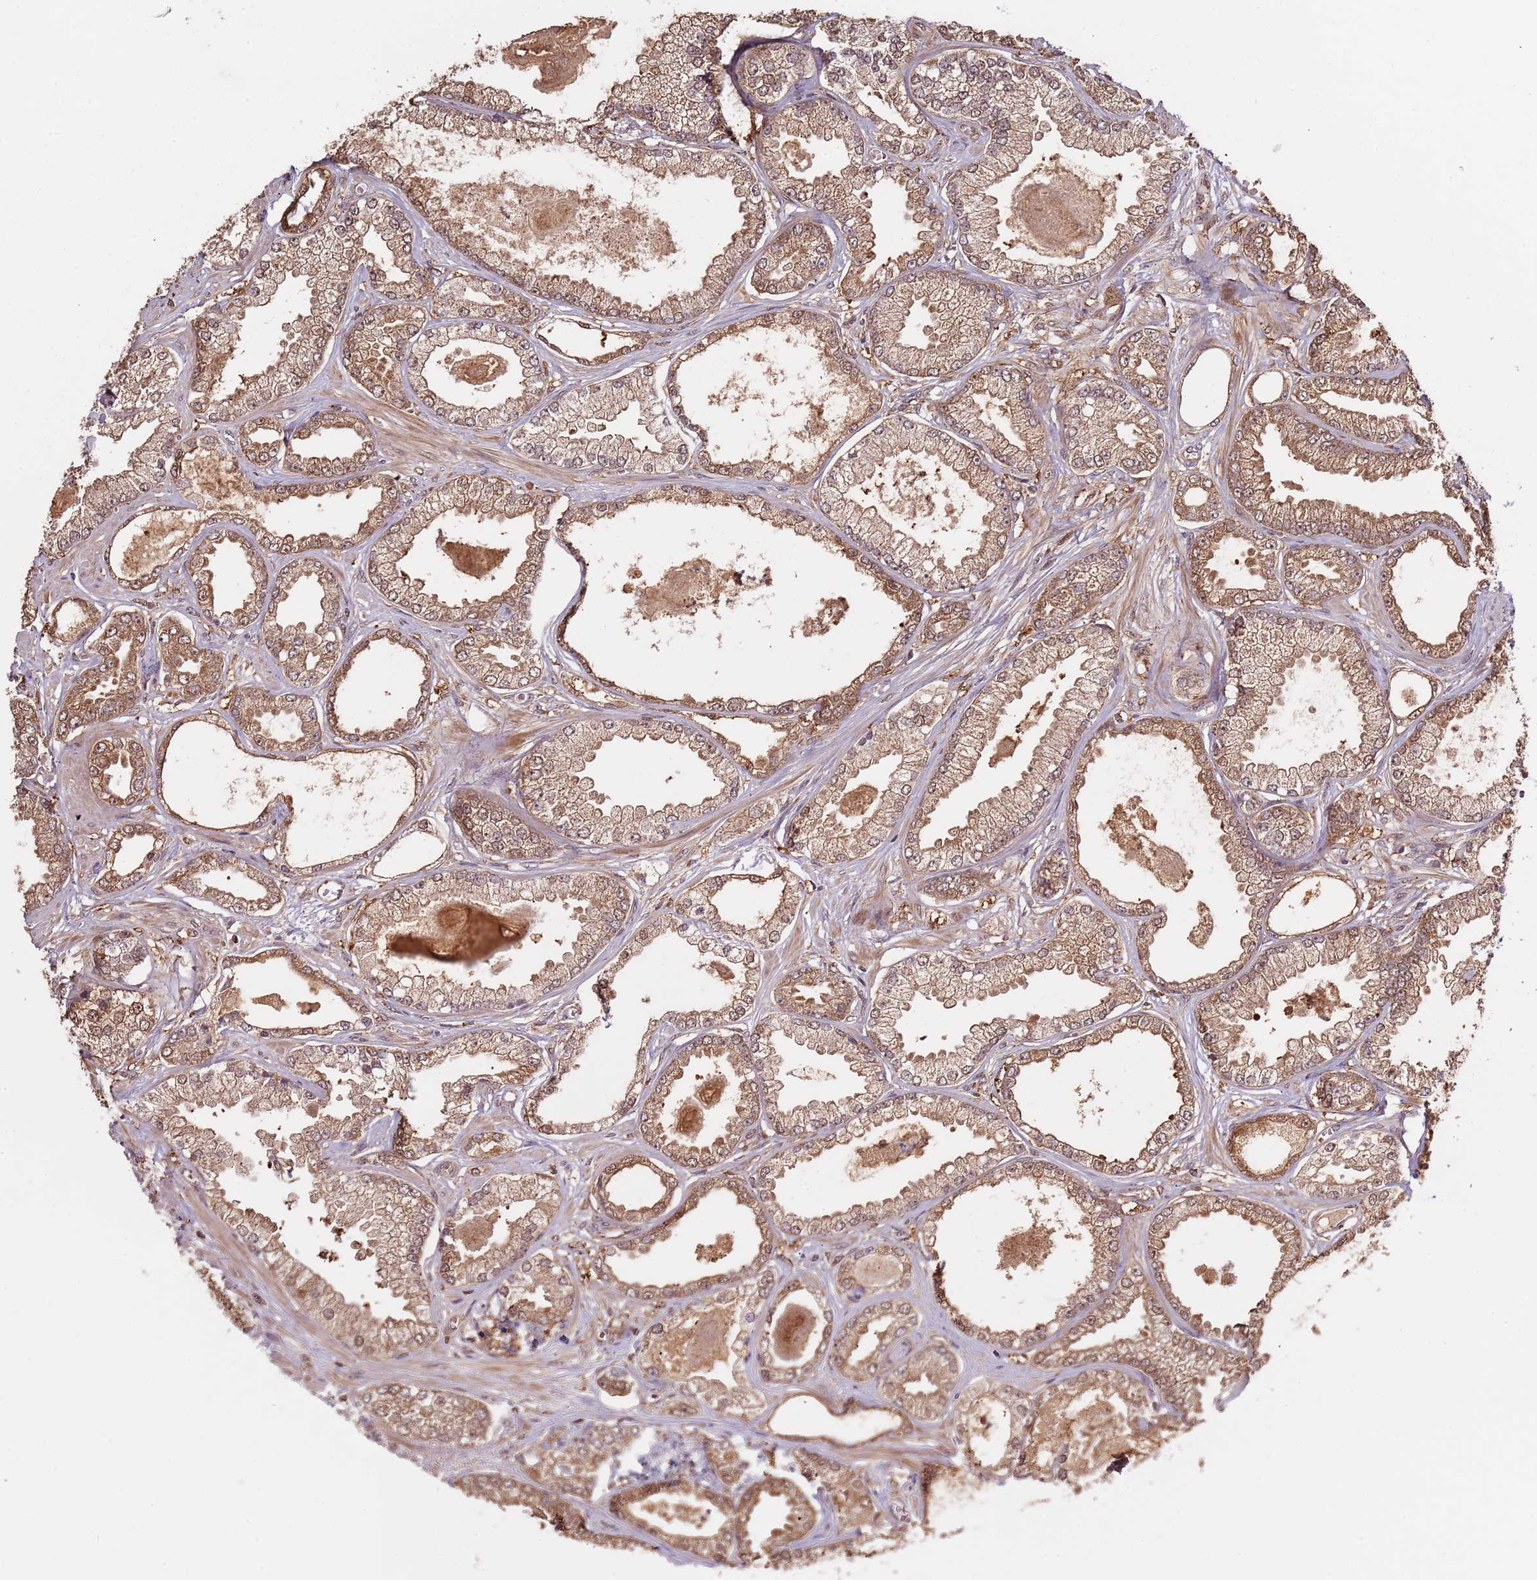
{"staining": {"intensity": "moderate", "quantity": ">75%", "location": "cytoplasmic/membranous,nuclear"}, "tissue": "prostate cancer", "cell_type": "Tumor cells", "image_type": "cancer", "snomed": [{"axis": "morphology", "description": "Adenocarcinoma, Low grade"}, {"axis": "topography", "description": "Prostate"}], "caption": "An IHC image of neoplastic tissue is shown. Protein staining in brown highlights moderate cytoplasmic/membranous and nuclear positivity in low-grade adenocarcinoma (prostate) within tumor cells. The staining is performed using DAB brown chromogen to label protein expression. The nuclei are counter-stained blue using hematoxylin.", "gene": "IL17RD", "patient": {"sex": "male", "age": 64}}